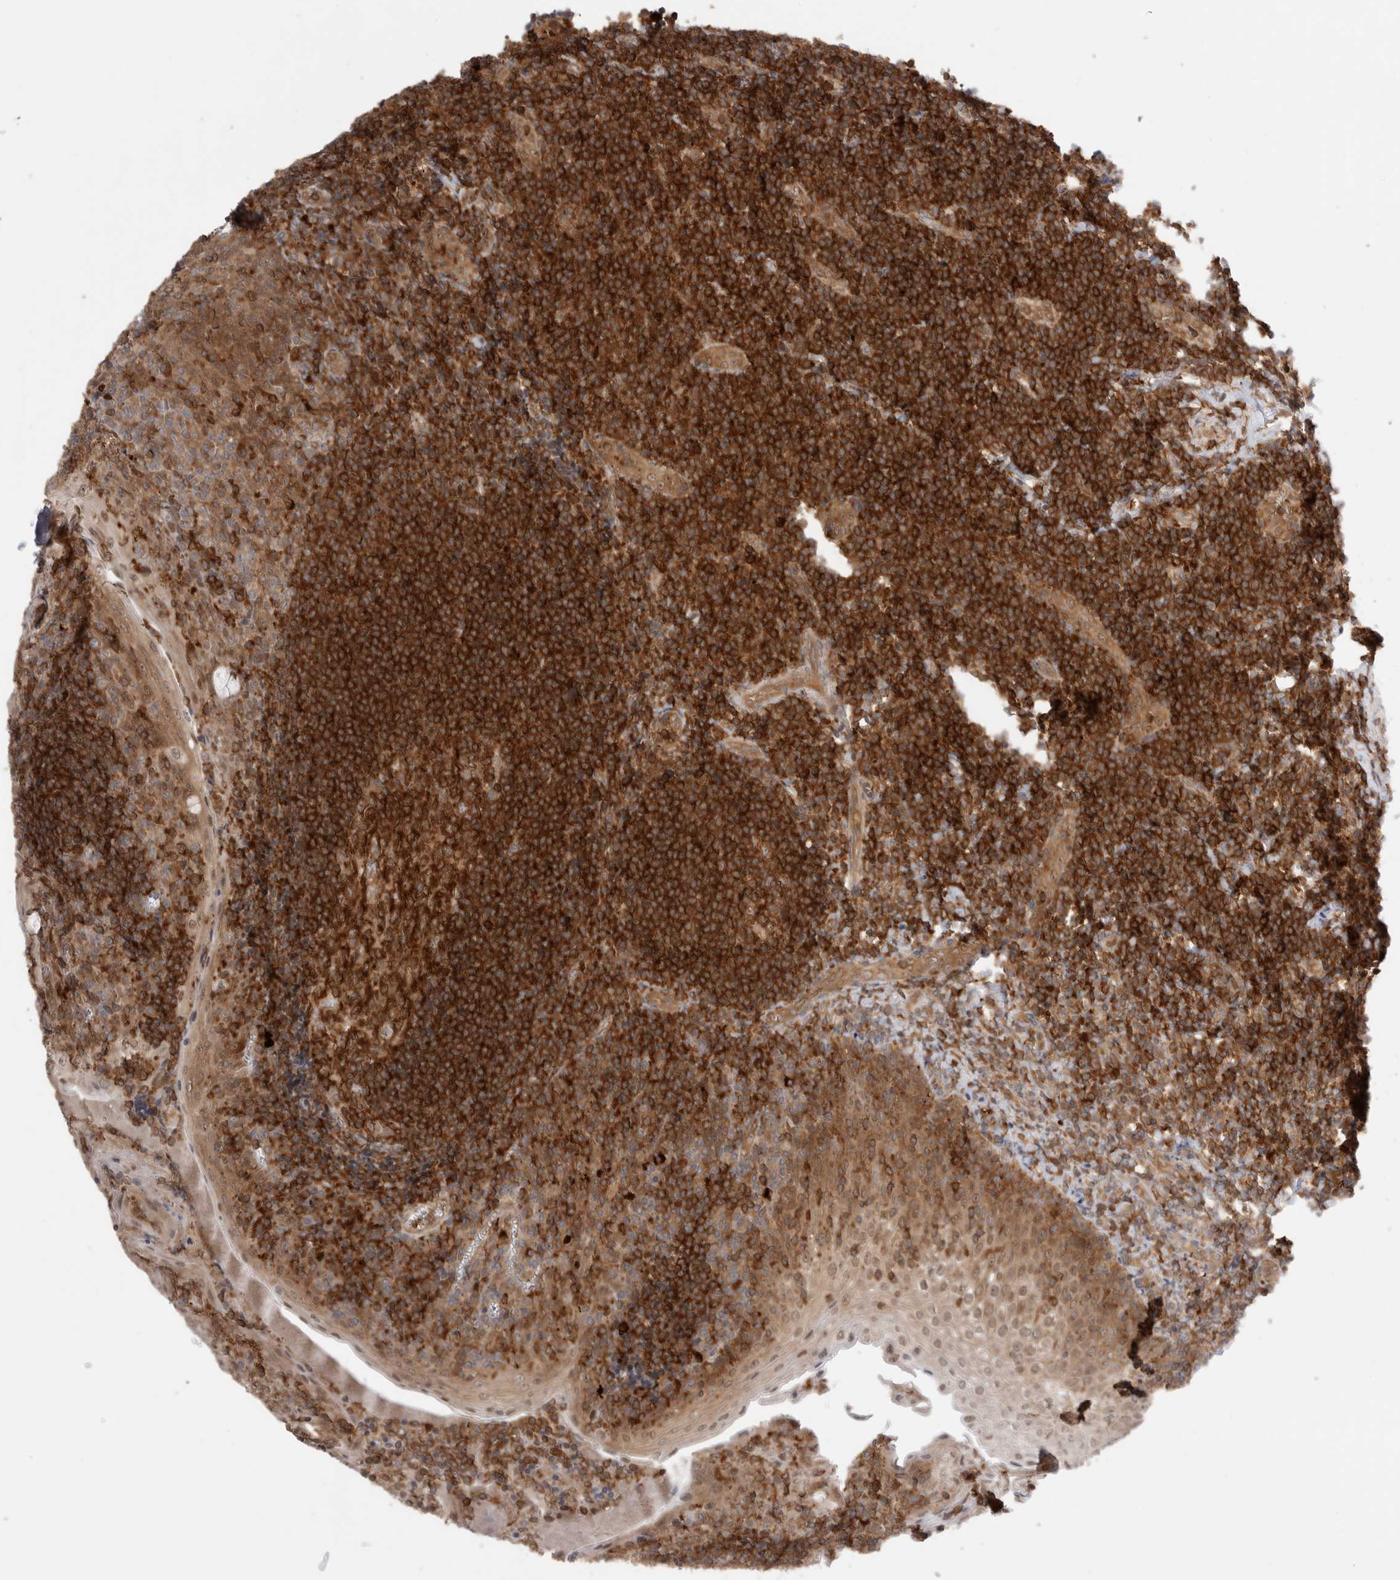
{"staining": {"intensity": "strong", "quantity": ">75%", "location": "cytoplasmic/membranous"}, "tissue": "tonsil", "cell_type": "Germinal center cells", "image_type": "normal", "snomed": [{"axis": "morphology", "description": "Normal tissue, NOS"}, {"axis": "topography", "description": "Tonsil"}], "caption": "The immunohistochemical stain labels strong cytoplasmic/membranous staining in germinal center cells of normal tonsil.", "gene": "NFKB1", "patient": {"sex": "male", "age": 27}}